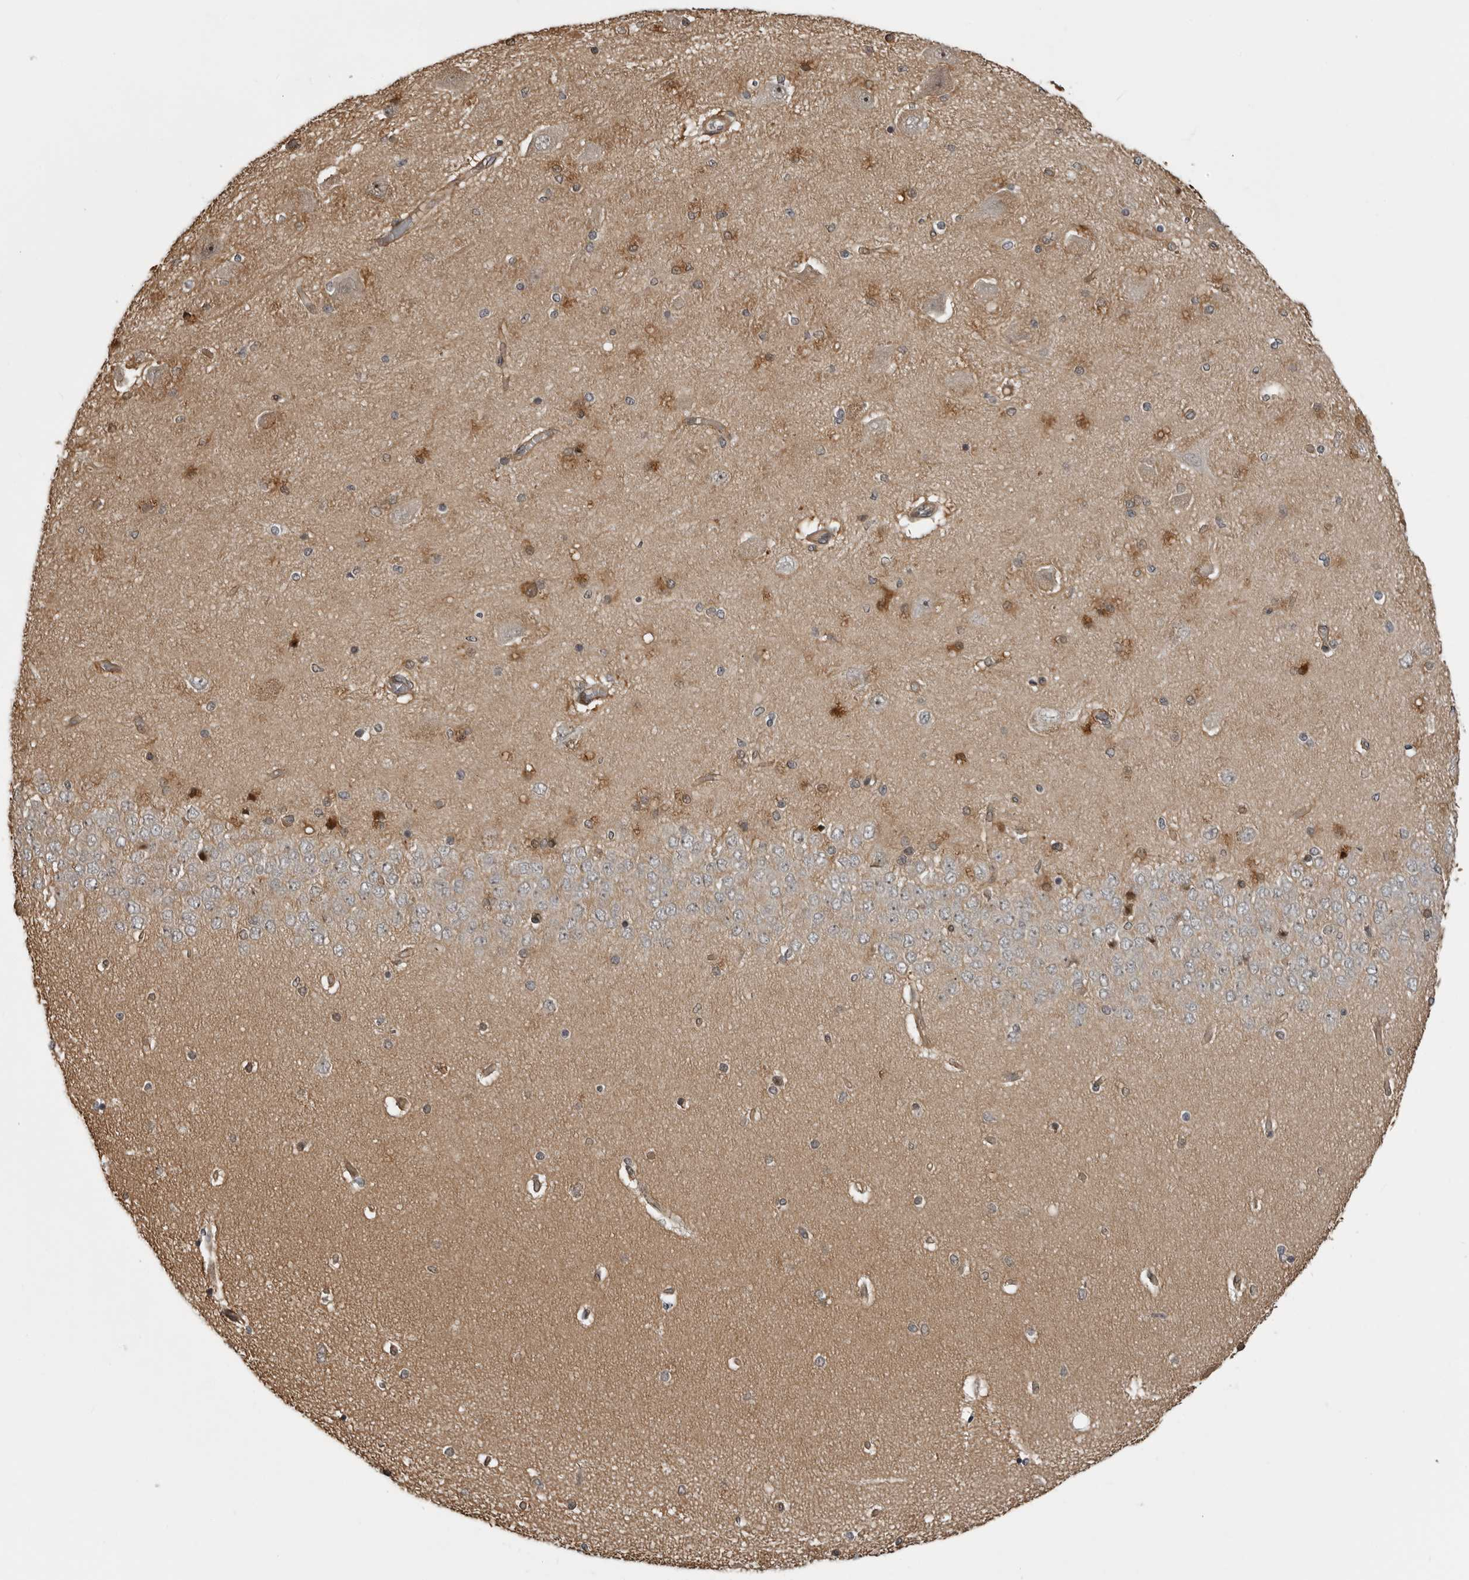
{"staining": {"intensity": "moderate", "quantity": "25%-75%", "location": "cytoplasmic/membranous"}, "tissue": "hippocampus", "cell_type": "Glial cells", "image_type": "normal", "snomed": [{"axis": "morphology", "description": "Normal tissue, NOS"}, {"axis": "topography", "description": "Hippocampus"}], "caption": "Immunohistochemical staining of benign human hippocampus displays 25%-75% levels of moderate cytoplasmic/membranous protein expression in approximately 25%-75% of glial cells. The staining was performed using DAB, with brown indicating positive protein expression. Nuclei are stained blue with hematoxylin.", "gene": "PRRX2", "patient": {"sex": "female", "age": 54}}